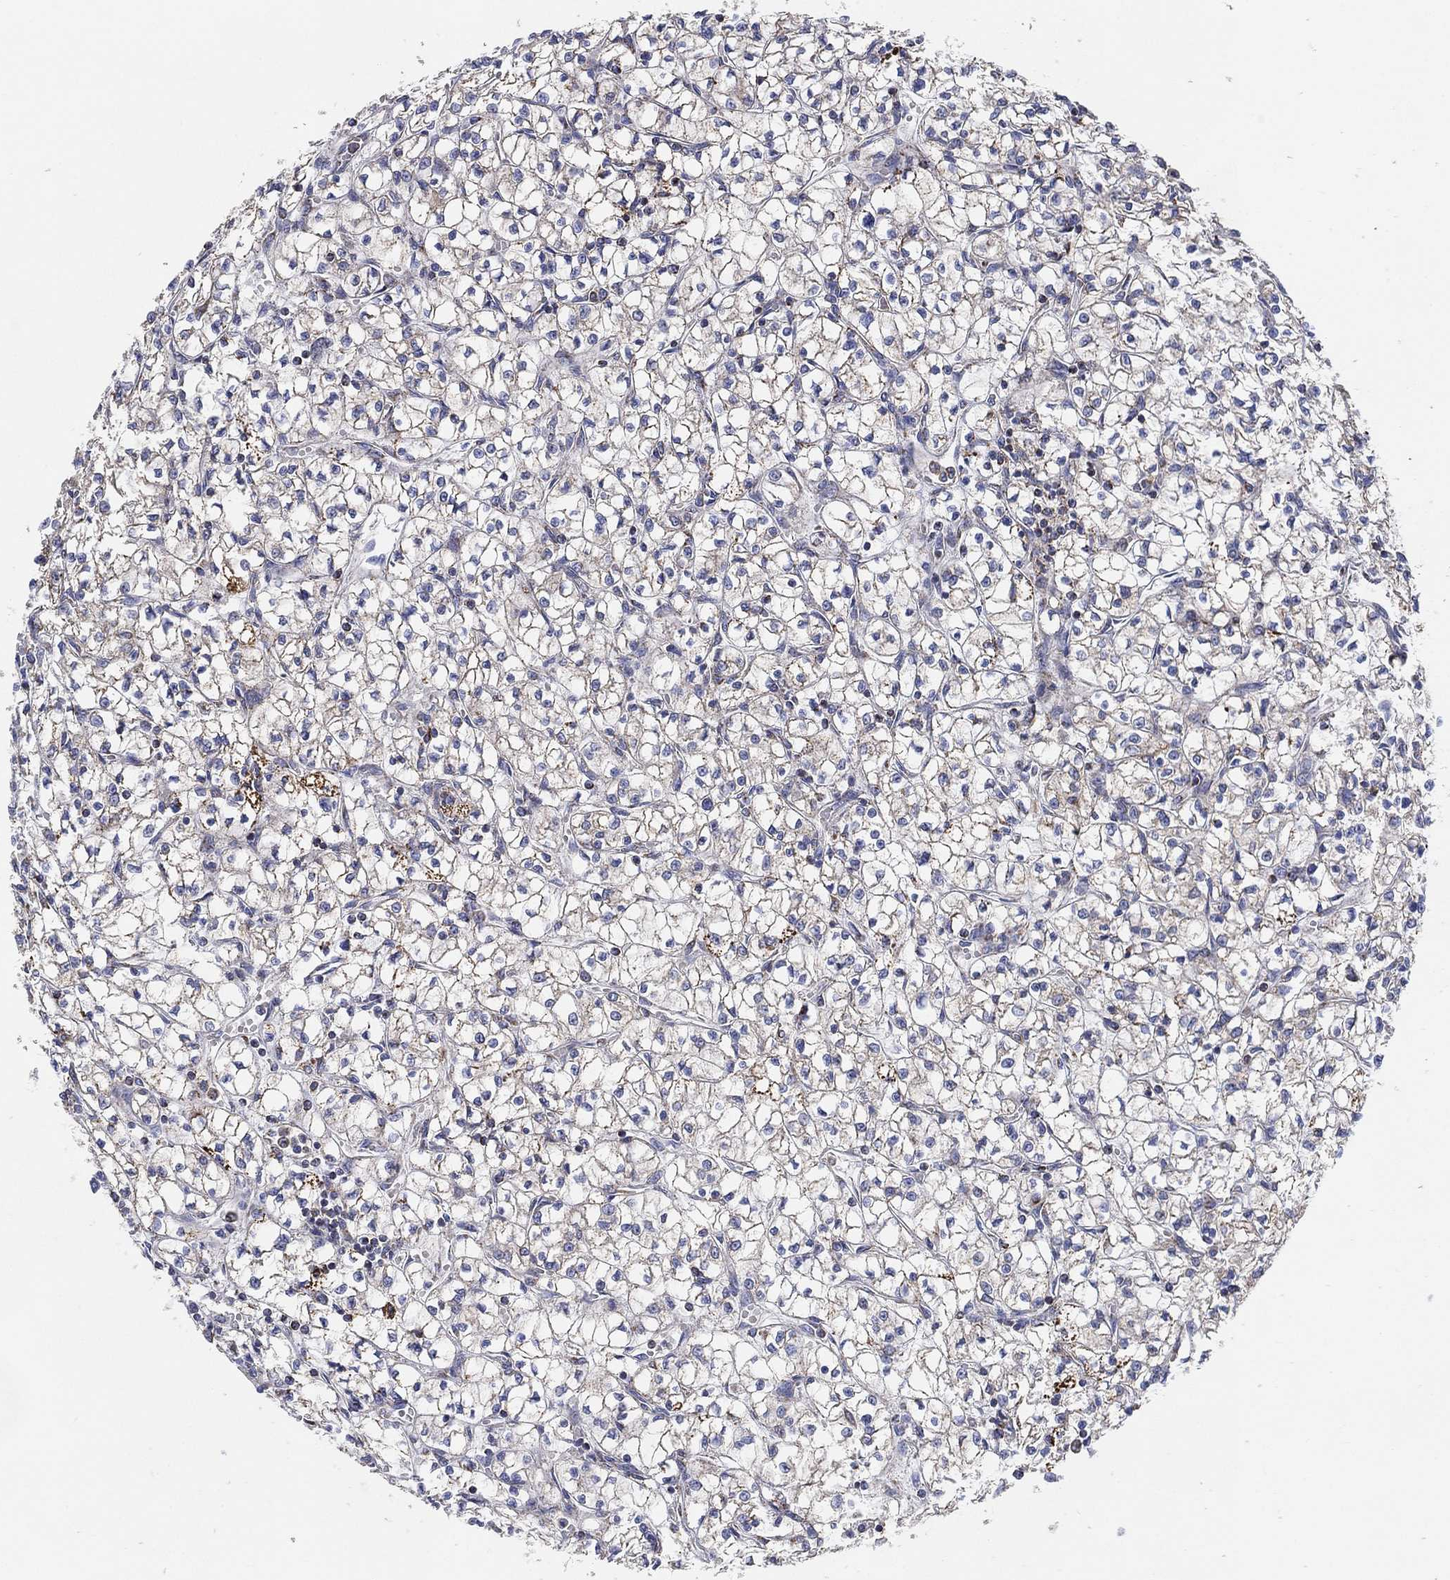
{"staining": {"intensity": "negative", "quantity": "none", "location": "none"}, "tissue": "renal cancer", "cell_type": "Tumor cells", "image_type": "cancer", "snomed": [{"axis": "morphology", "description": "Adenocarcinoma, NOS"}, {"axis": "topography", "description": "Kidney"}], "caption": "Tumor cells are negative for brown protein staining in renal cancer. (Brightfield microscopy of DAB immunohistochemistry at high magnification).", "gene": "GCAT", "patient": {"sex": "female", "age": 64}}